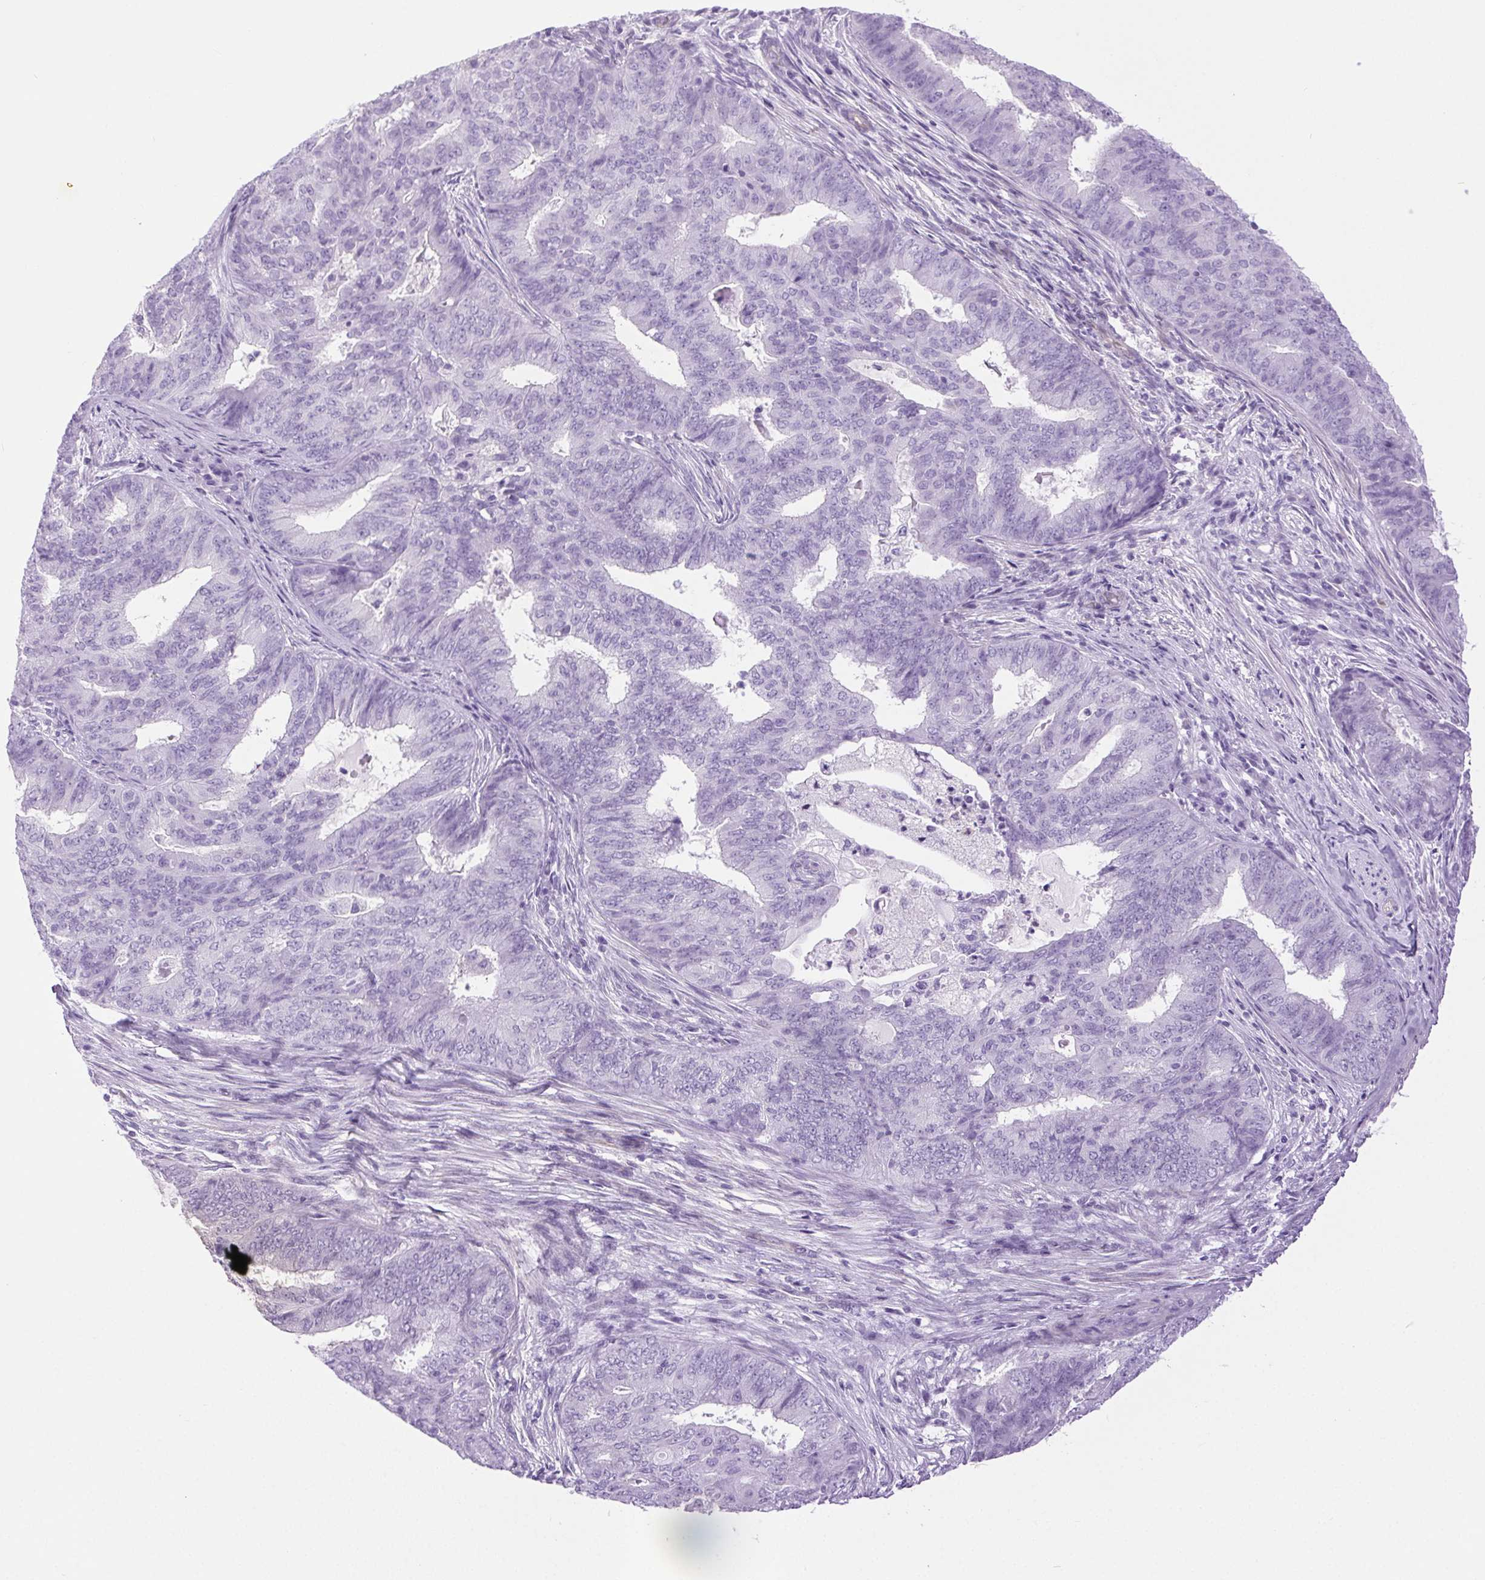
{"staining": {"intensity": "negative", "quantity": "none", "location": "none"}, "tissue": "endometrial cancer", "cell_type": "Tumor cells", "image_type": "cancer", "snomed": [{"axis": "morphology", "description": "Adenocarcinoma, NOS"}, {"axis": "topography", "description": "Endometrium"}], "caption": "Immunohistochemistry (IHC) of human endometrial adenocarcinoma shows no staining in tumor cells. (DAB (3,3'-diaminobenzidine) immunohistochemistry (IHC), high magnification).", "gene": "SHCBP1L", "patient": {"sex": "female", "age": 62}}